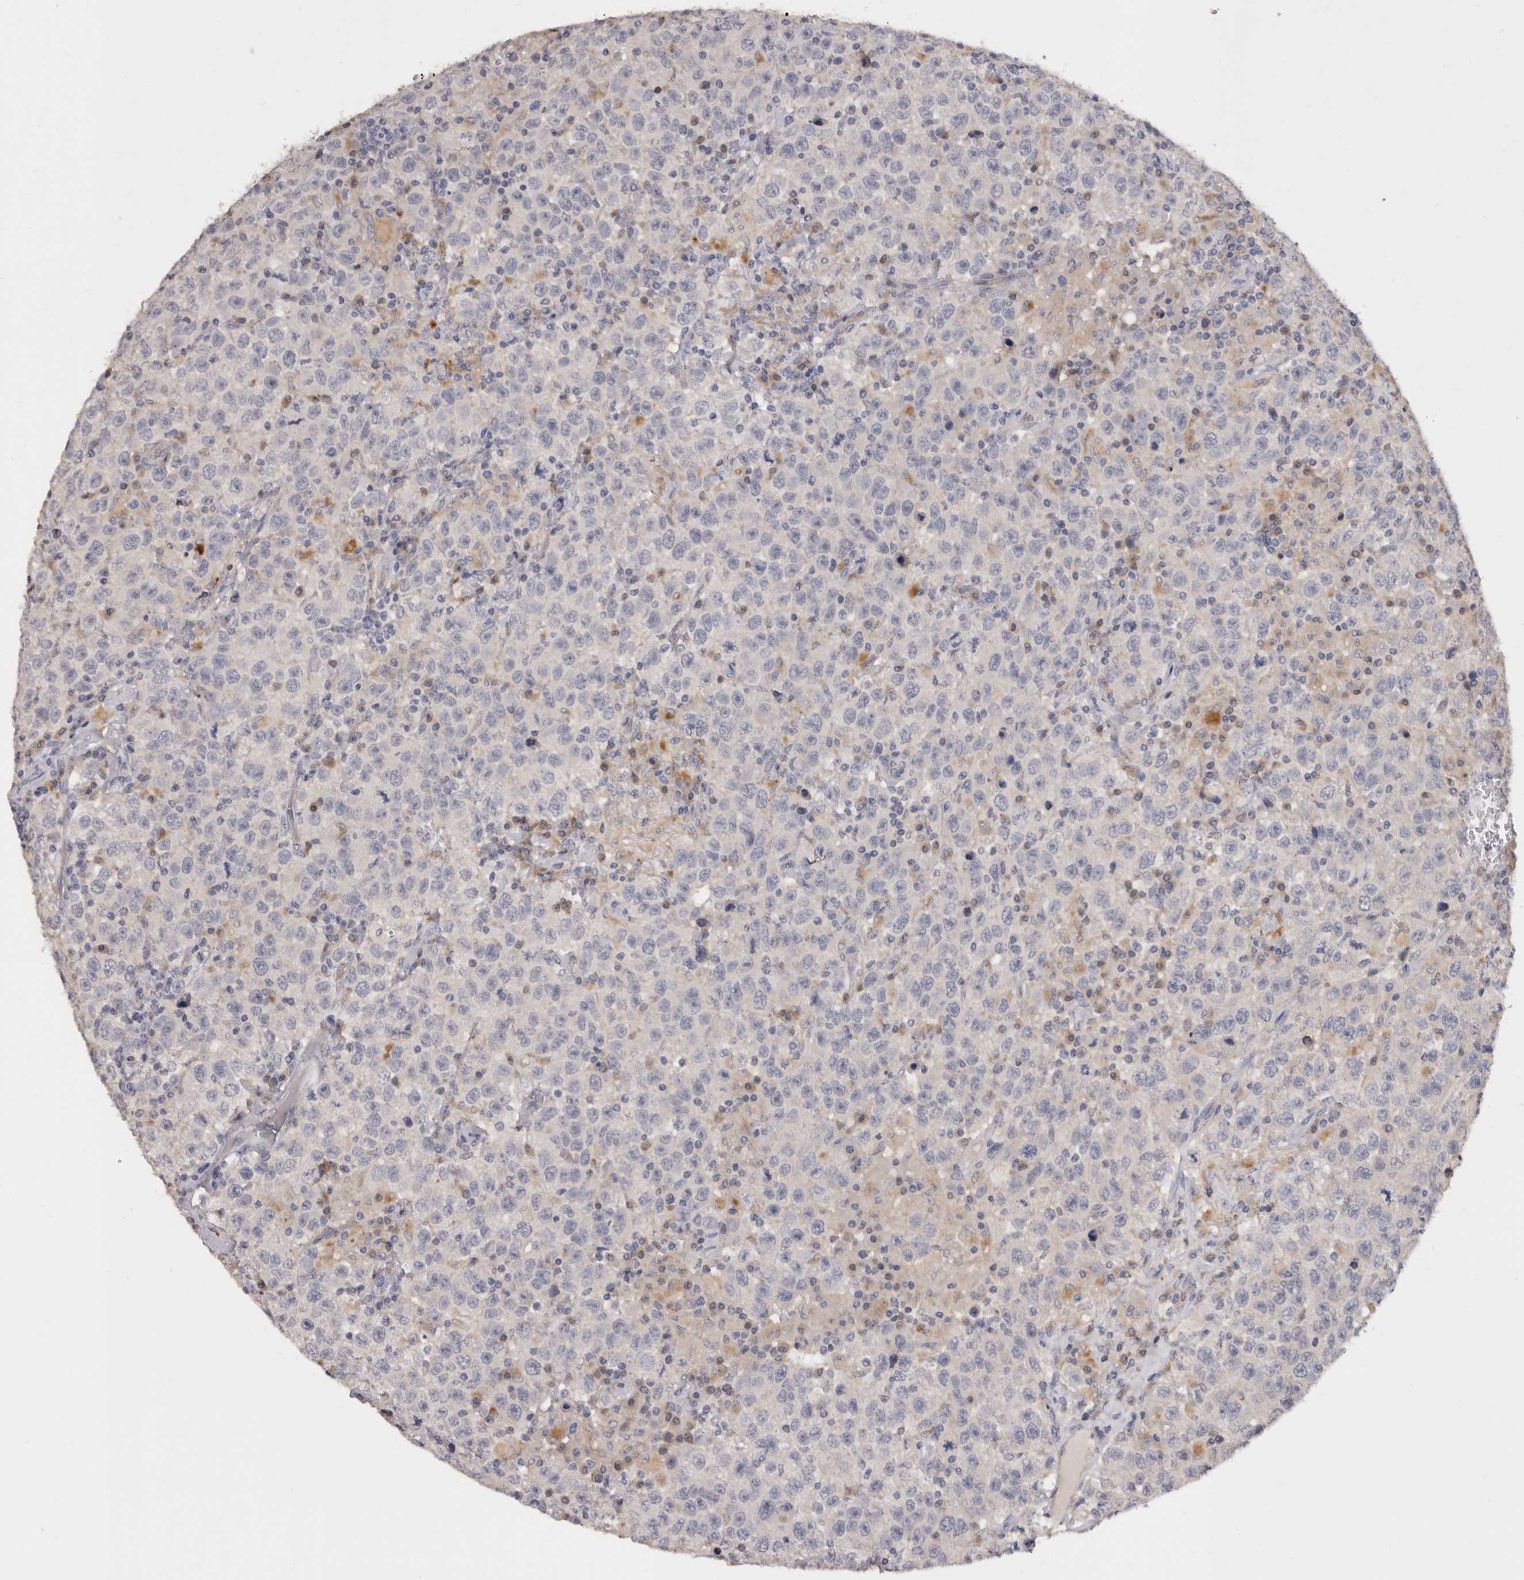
{"staining": {"intensity": "negative", "quantity": "none", "location": "none"}, "tissue": "testis cancer", "cell_type": "Tumor cells", "image_type": "cancer", "snomed": [{"axis": "morphology", "description": "Seminoma, NOS"}, {"axis": "topography", "description": "Testis"}], "caption": "Tumor cells show no significant protein positivity in seminoma (testis). (DAB (3,3'-diaminobenzidine) IHC visualized using brightfield microscopy, high magnification).", "gene": "DAP", "patient": {"sex": "male", "age": 41}}